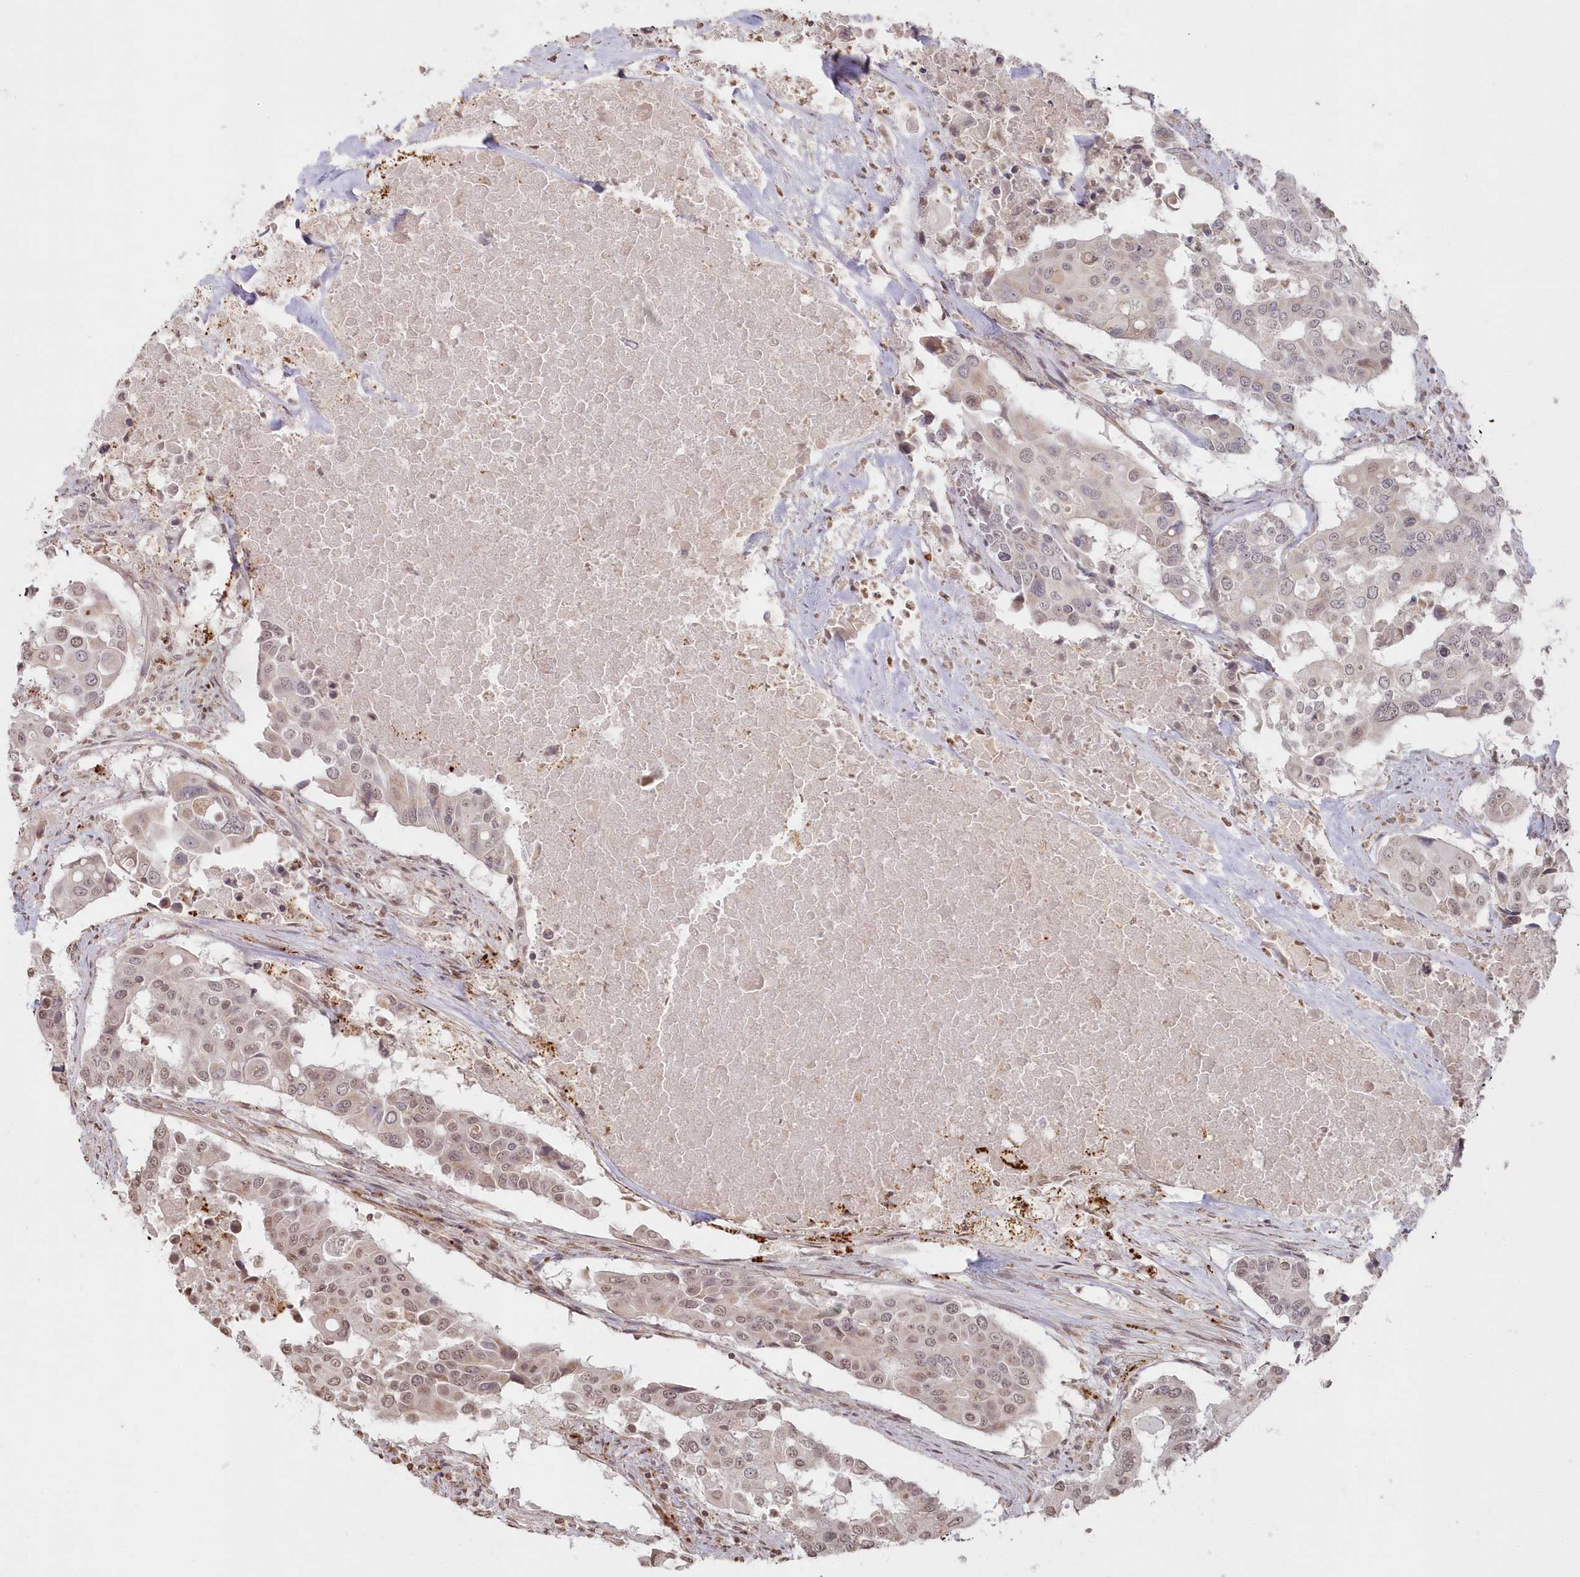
{"staining": {"intensity": "weak", "quantity": "25%-75%", "location": "cytoplasmic/membranous,nuclear"}, "tissue": "colorectal cancer", "cell_type": "Tumor cells", "image_type": "cancer", "snomed": [{"axis": "morphology", "description": "Adenocarcinoma, NOS"}, {"axis": "topography", "description": "Colon"}], "caption": "Adenocarcinoma (colorectal) tissue exhibits weak cytoplasmic/membranous and nuclear positivity in approximately 25%-75% of tumor cells", "gene": "ARSB", "patient": {"sex": "male", "age": 77}}